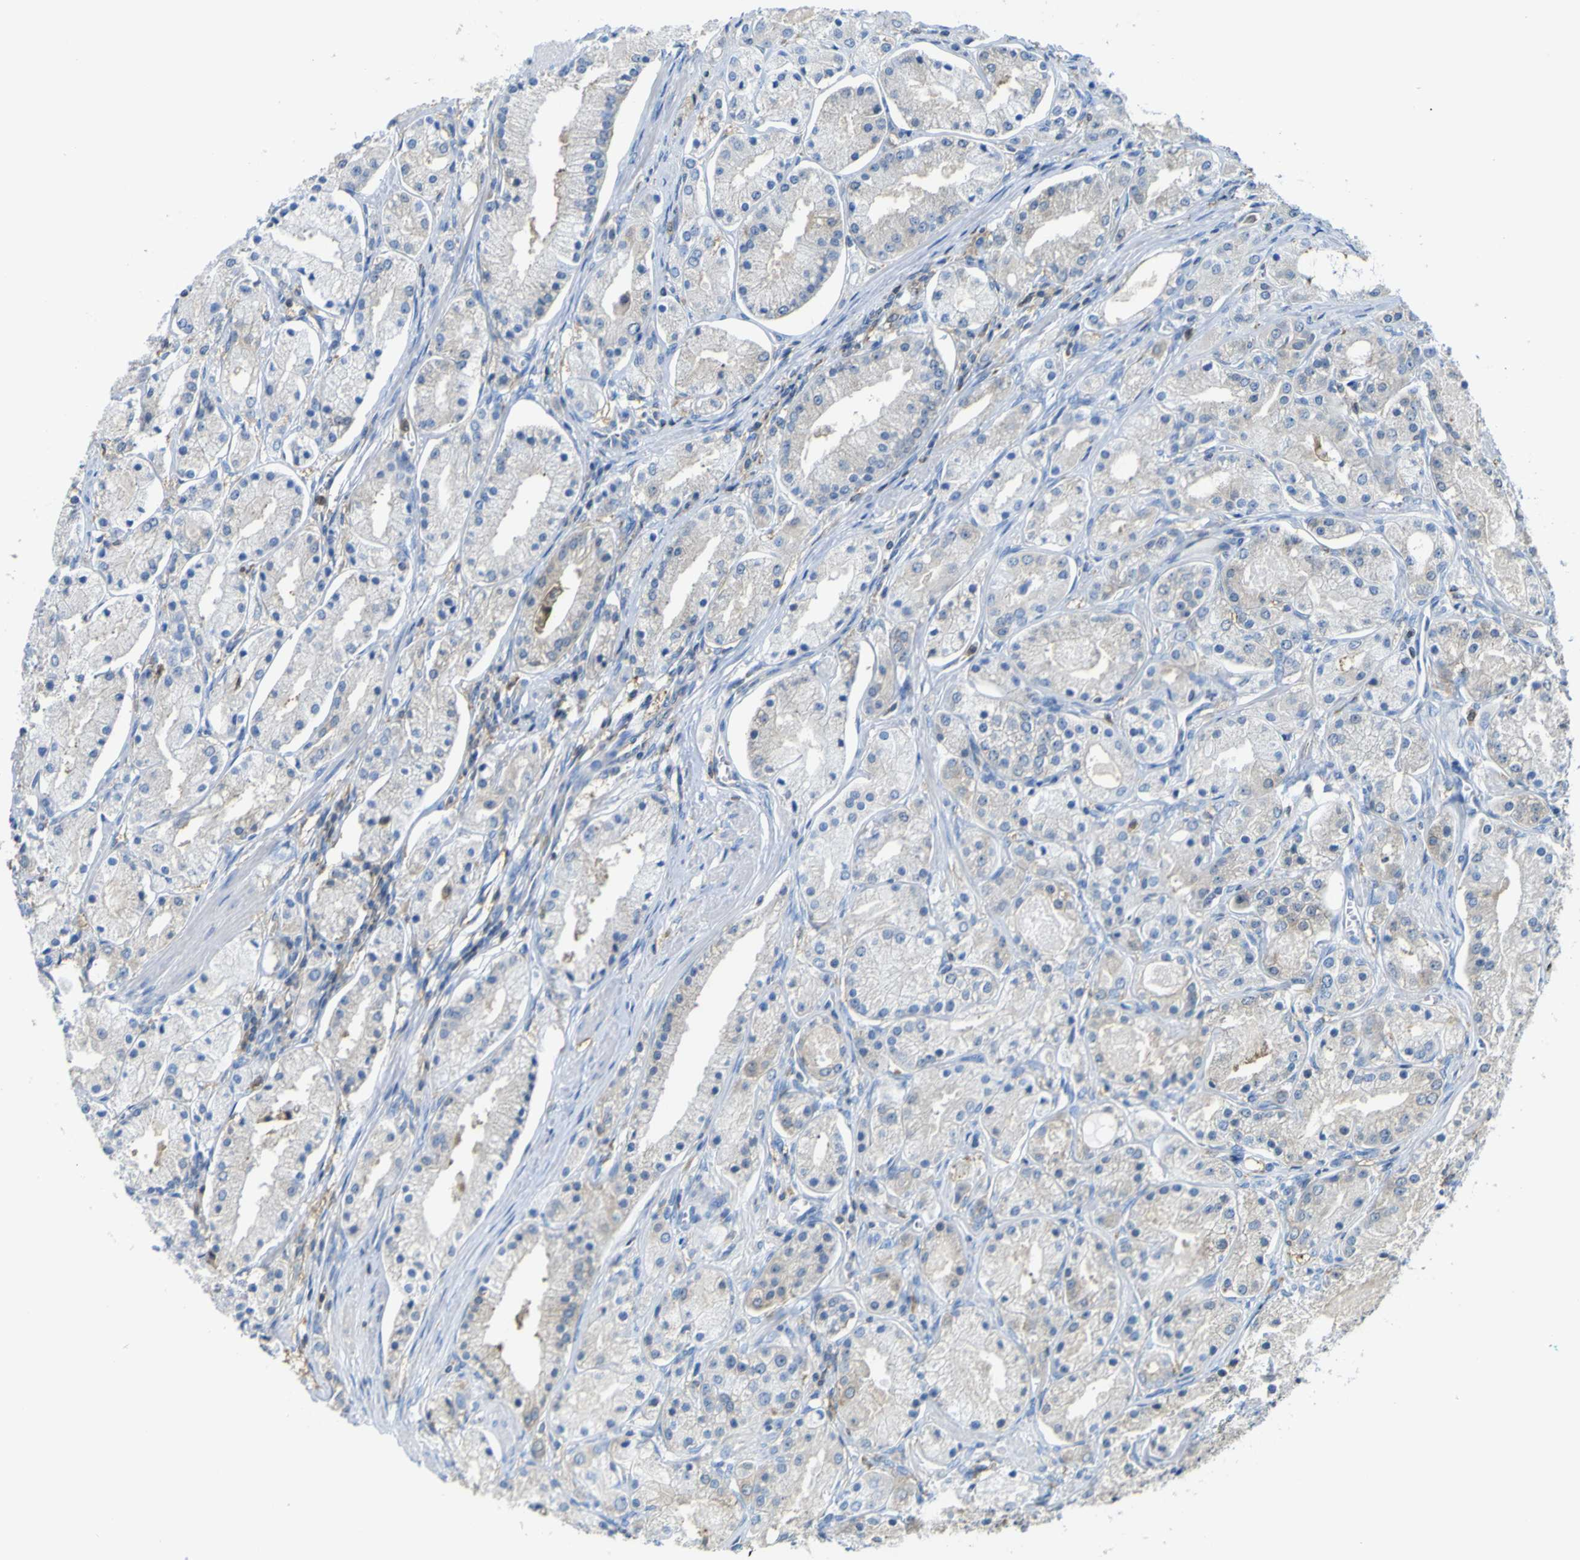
{"staining": {"intensity": "negative", "quantity": "none", "location": "none"}, "tissue": "prostate cancer", "cell_type": "Tumor cells", "image_type": "cancer", "snomed": [{"axis": "morphology", "description": "Adenocarcinoma, High grade"}, {"axis": "topography", "description": "Prostate"}], "caption": "Immunohistochemical staining of prostate cancer (adenocarcinoma (high-grade)) displays no significant positivity in tumor cells. (Immunohistochemistry, brightfield microscopy, high magnification).", "gene": "ABHD3", "patient": {"sex": "male", "age": 66}}